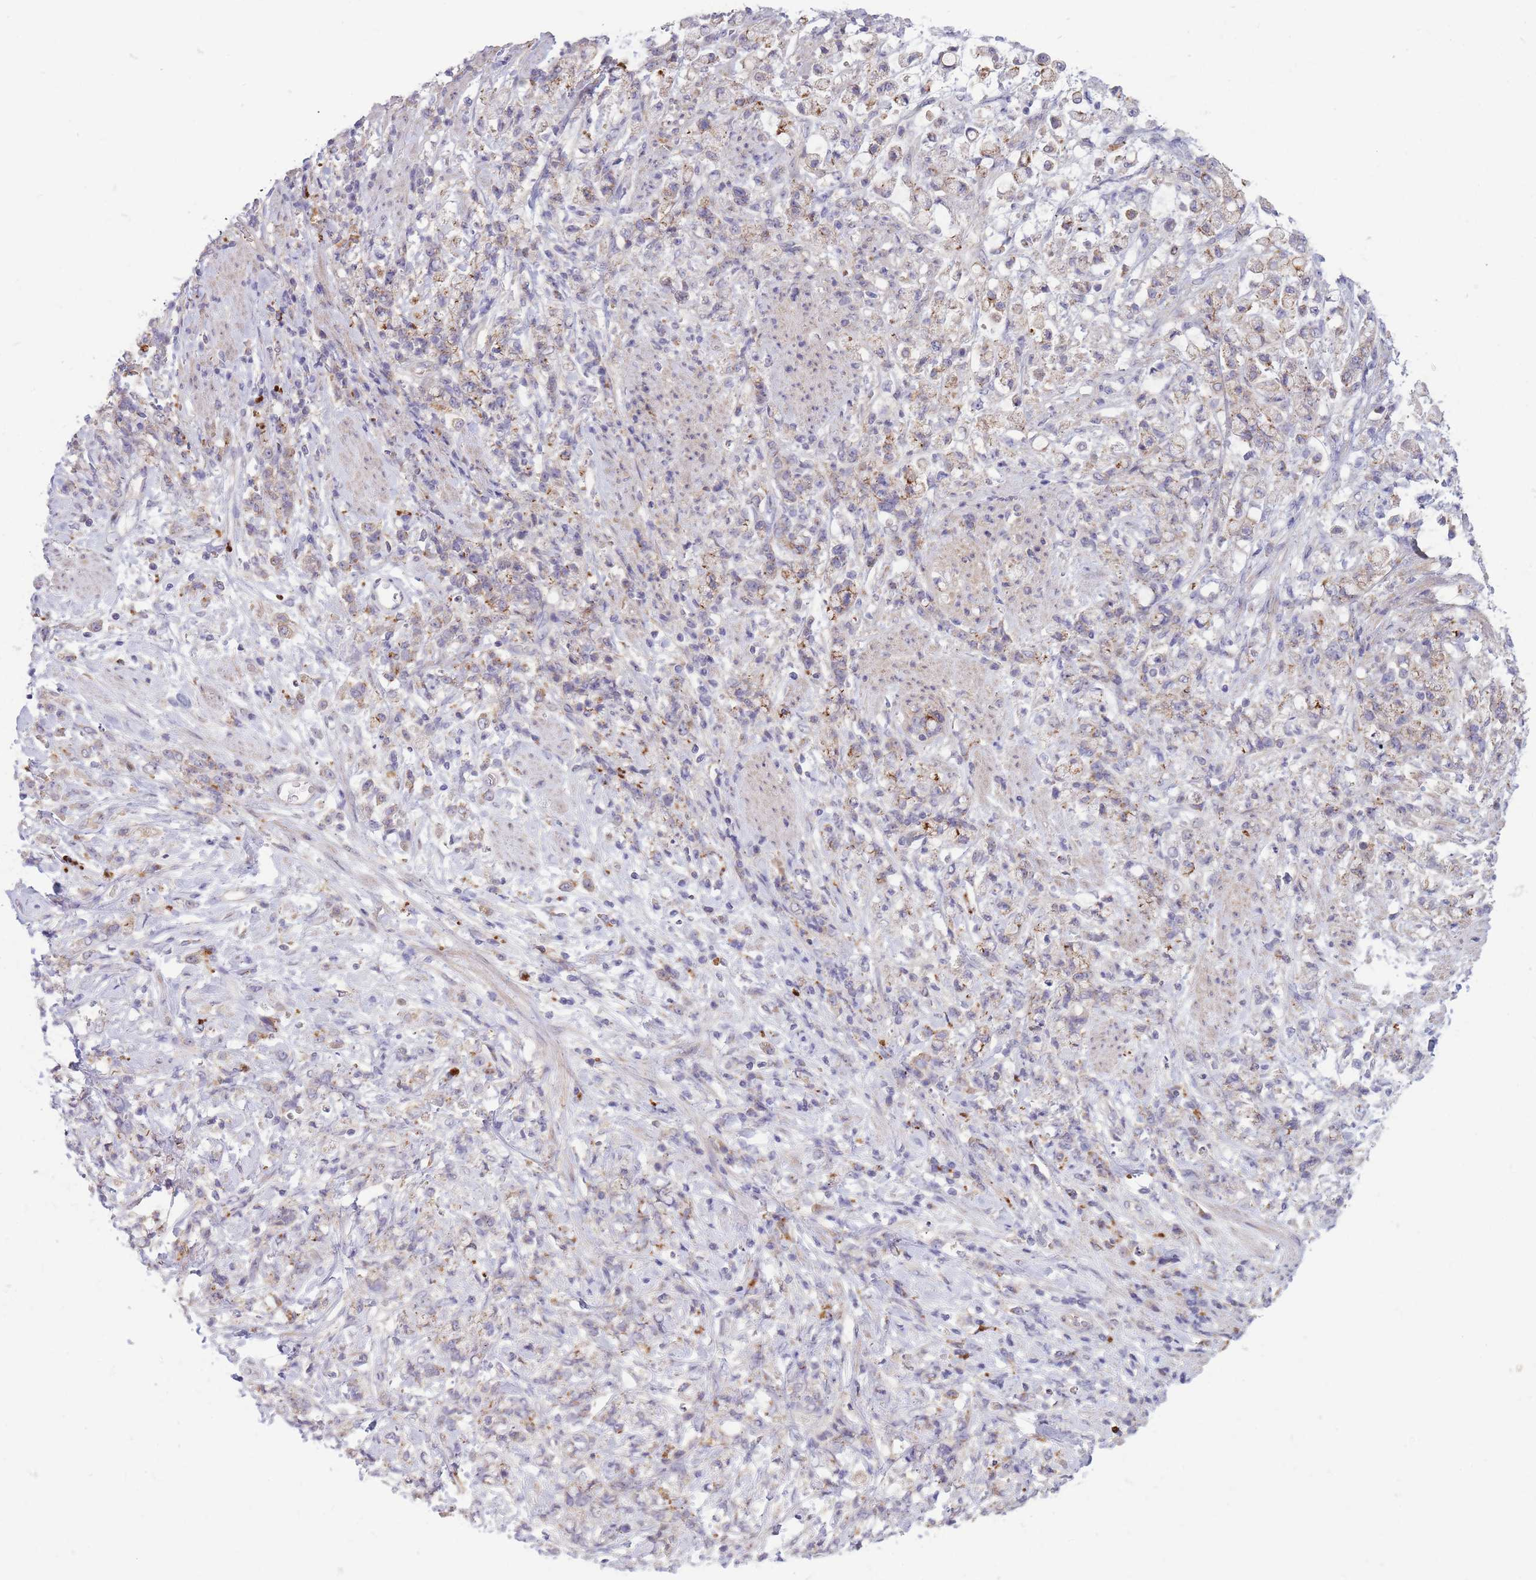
{"staining": {"intensity": "weak", "quantity": "25%-75%", "location": "cytoplasmic/membranous"}, "tissue": "stomach cancer", "cell_type": "Tumor cells", "image_type": "cancer", "snomed": [{"axis": "morphology", "description": "Adenocarcinoma, NOS"}, {"axis": "topography", "description": "Stomach"}], "caption": "Immunohistochemistry (IHC) micrograph of neoplastic tissue: adenocarcinoma (stomach) stained using immunohistochemistry (IHC) shows low levels of weak protein expression localized specifically in the cytoplasmic/membranous of tumor cells, appearing as a cytoplasmic/membranous brown color.", "gene": "TRIM61", "patient": {"sex": "female", "age": 60}}